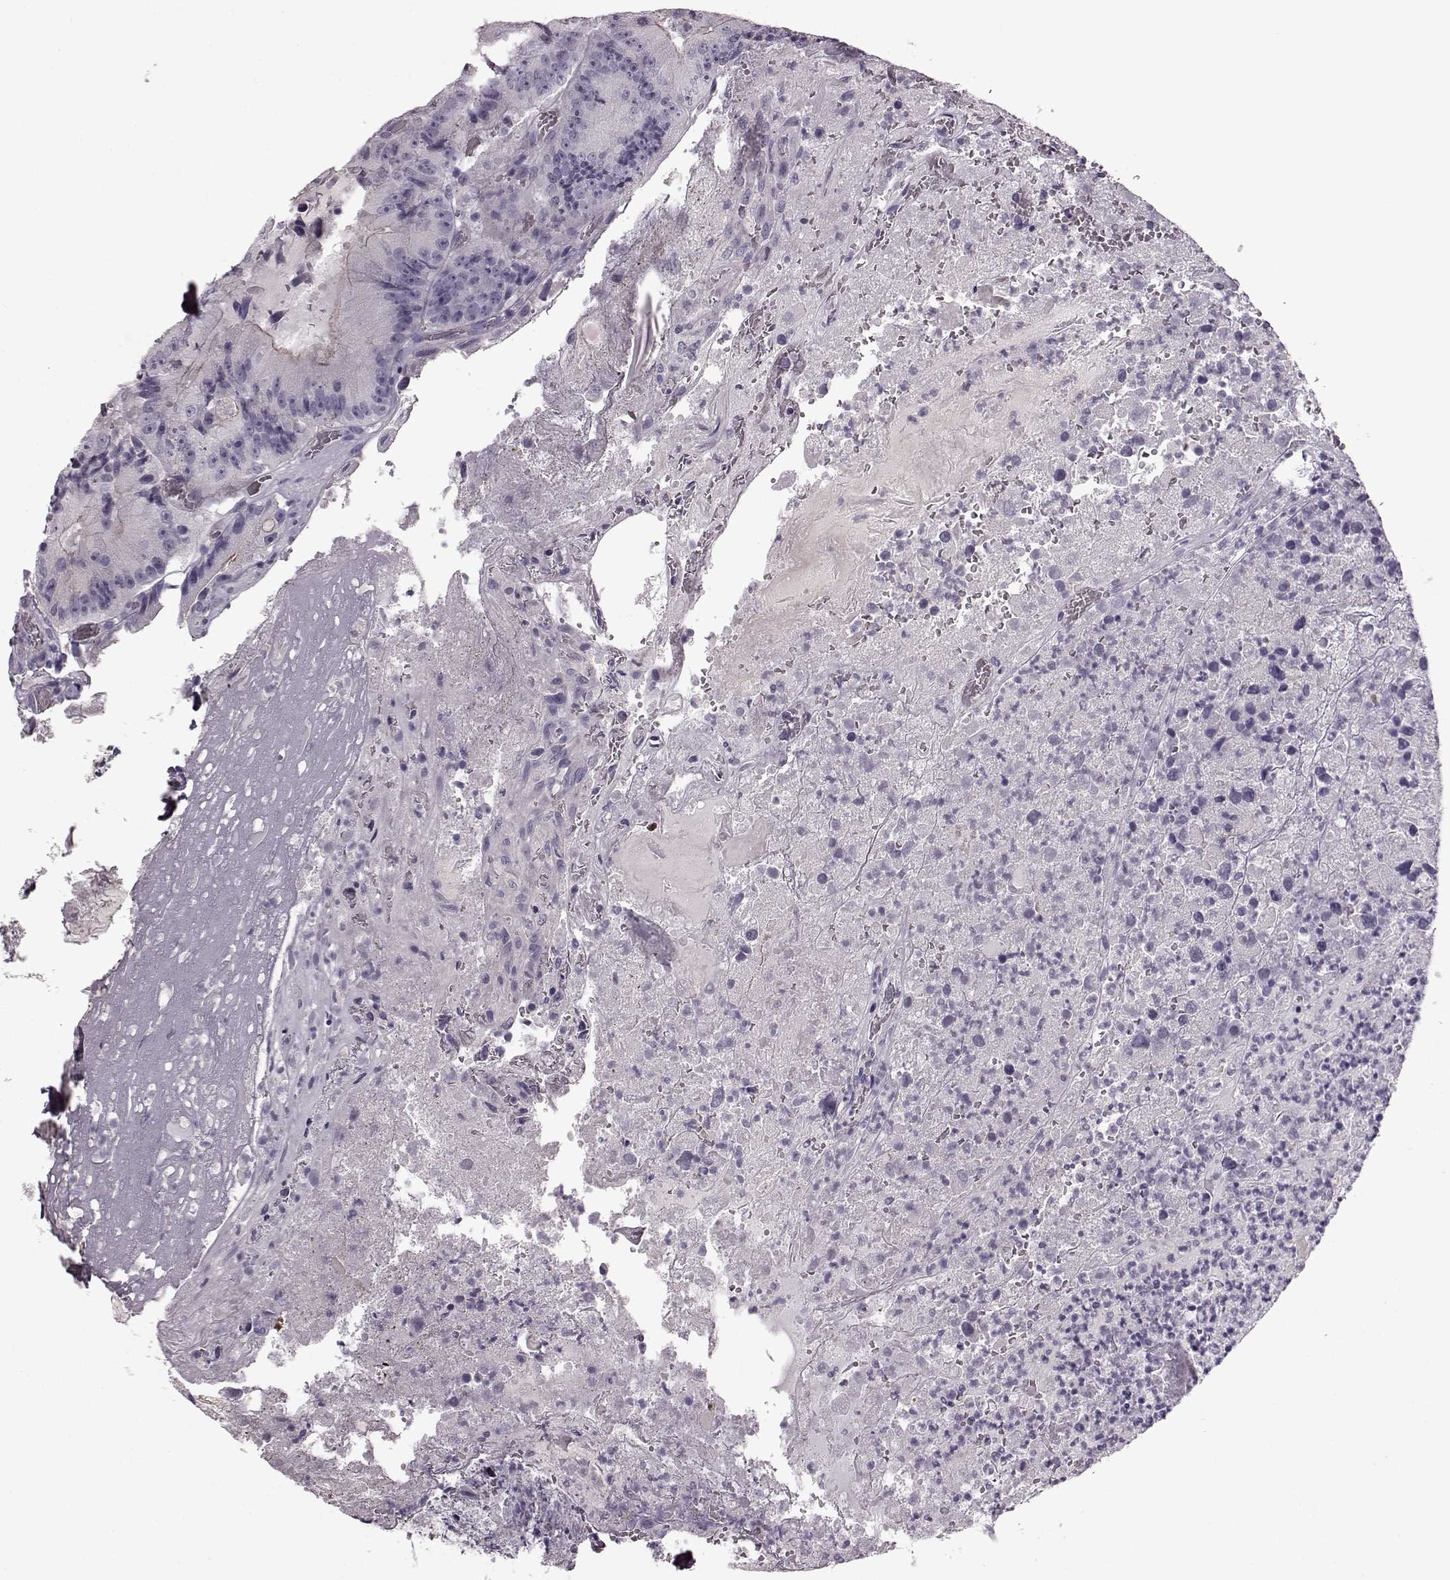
{"staining": {"intensity": "negative", "quantity": "none", "location": "none"}, "tissue": "colorectal cancer", "cell_type": "Tumor cells", "image_type": "cancer", "snomed": [{"axis": "morphology", "description": "Adenocarcinoma, NOS"}, {"axis": "topography", "description": "Colon"}], "caption": "An image of human colorectal adenocarcinoma is negative for staining in tumor cells. (DAB (3,3'-diaminobenzidine) IHC, high magnification).", "gene": "SNTG1", "patient": {"sex": "female", "age": 86}}